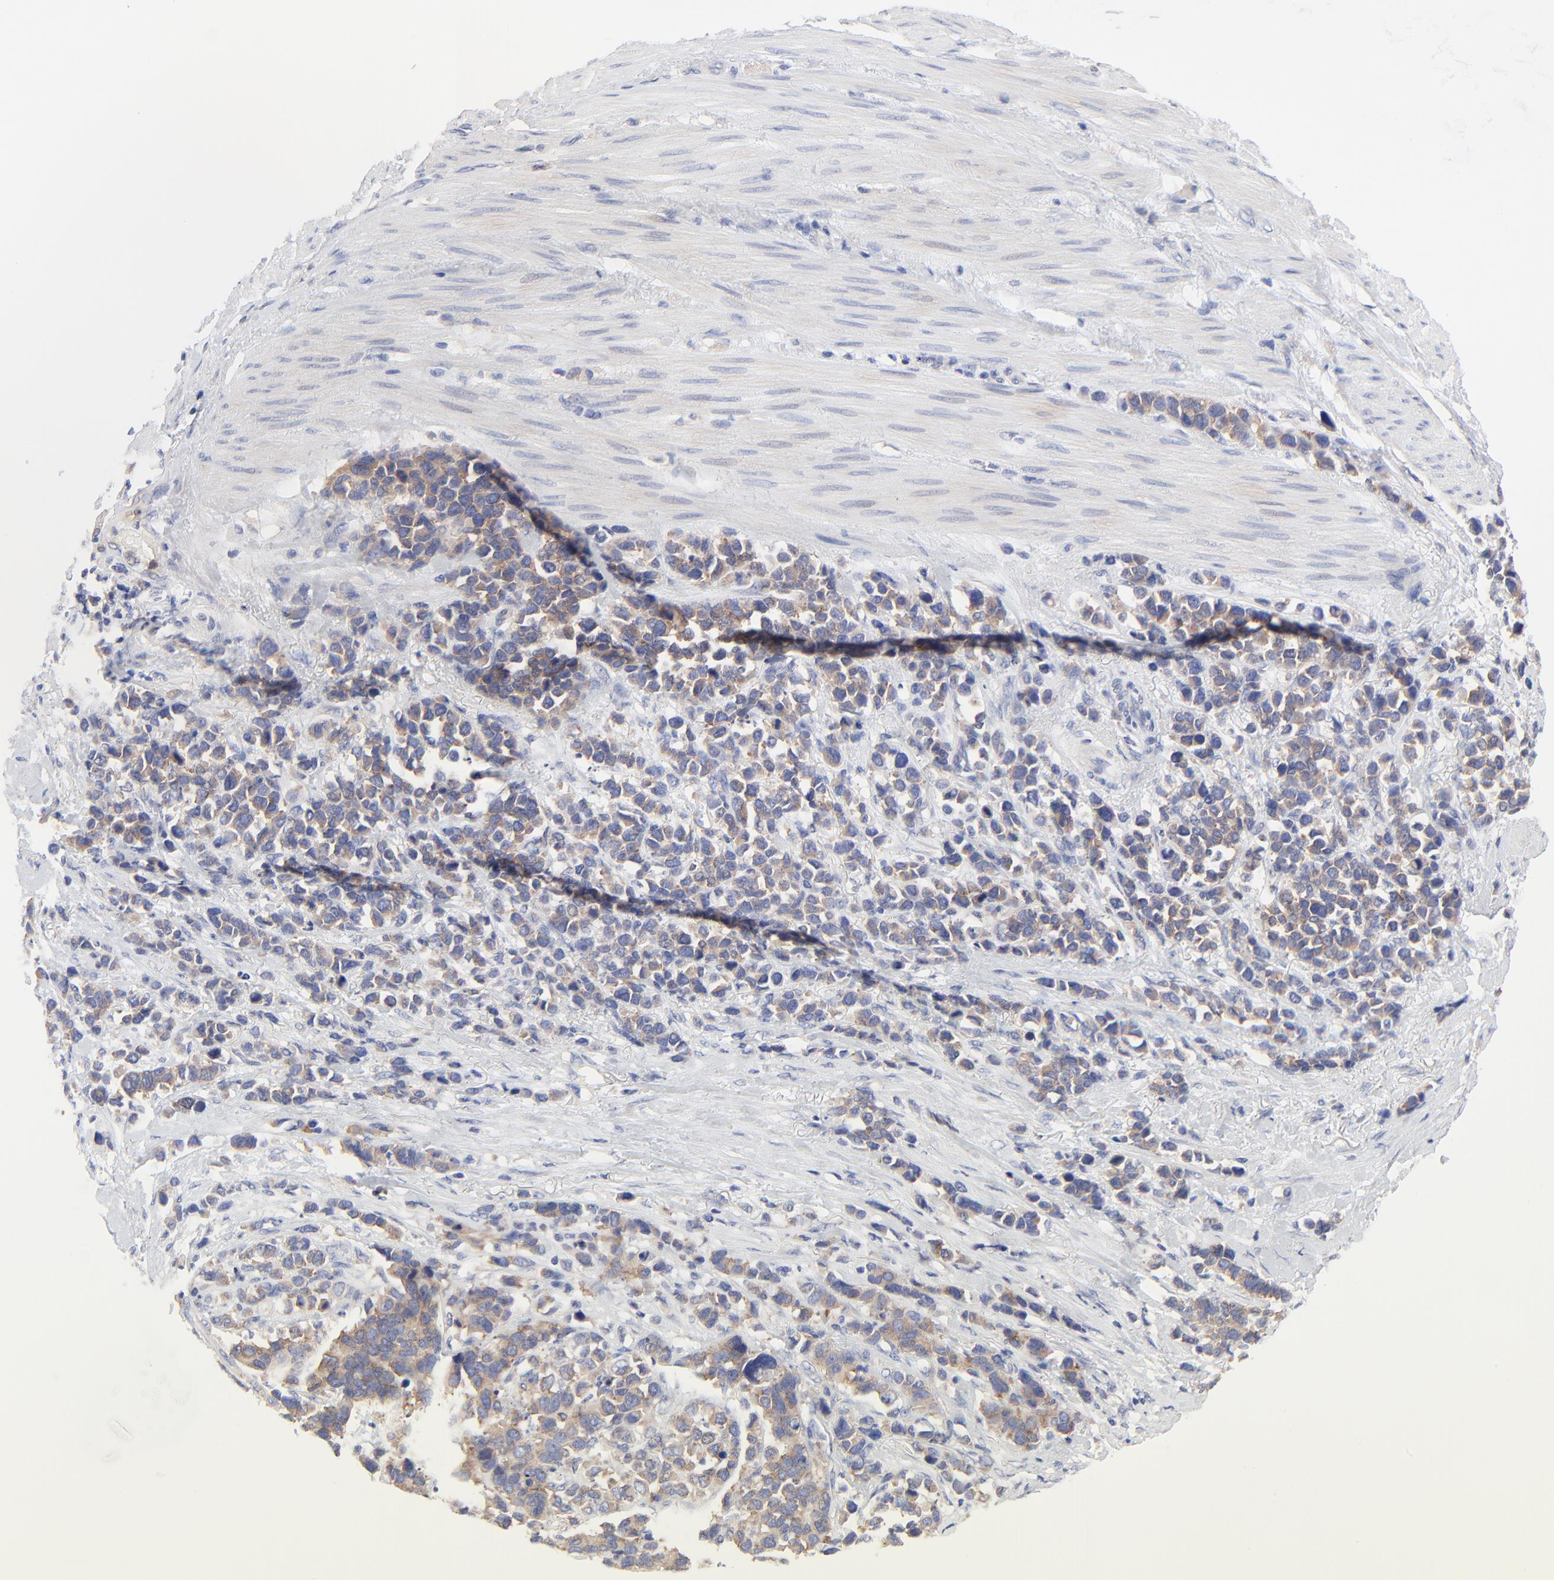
{"staining": {"intensity": "moderate", "quantity": "25%-75%", "location": "cytoplasmic/membranous"}, "tissue": "stomach cancer", "cell_type": "Tumor cells", "image_type": "cancer", "snomed": [{"axis": "morphology", "description": "Adenocarcinoma, NOS"}, {"axis": "topography", "description": "Stomach, upper"}], "caption": "Immunohistochemistry (IHC) photomicrograph of human adenocarcinoma (stomach) stained for a protein (brown), which displays medium levels of moderate cytoplasmic/membranous expression in about 25%-75% of tumor cells.", "gene": "PPFIBP2", "patient": {"sex": "male", "age": 71}}